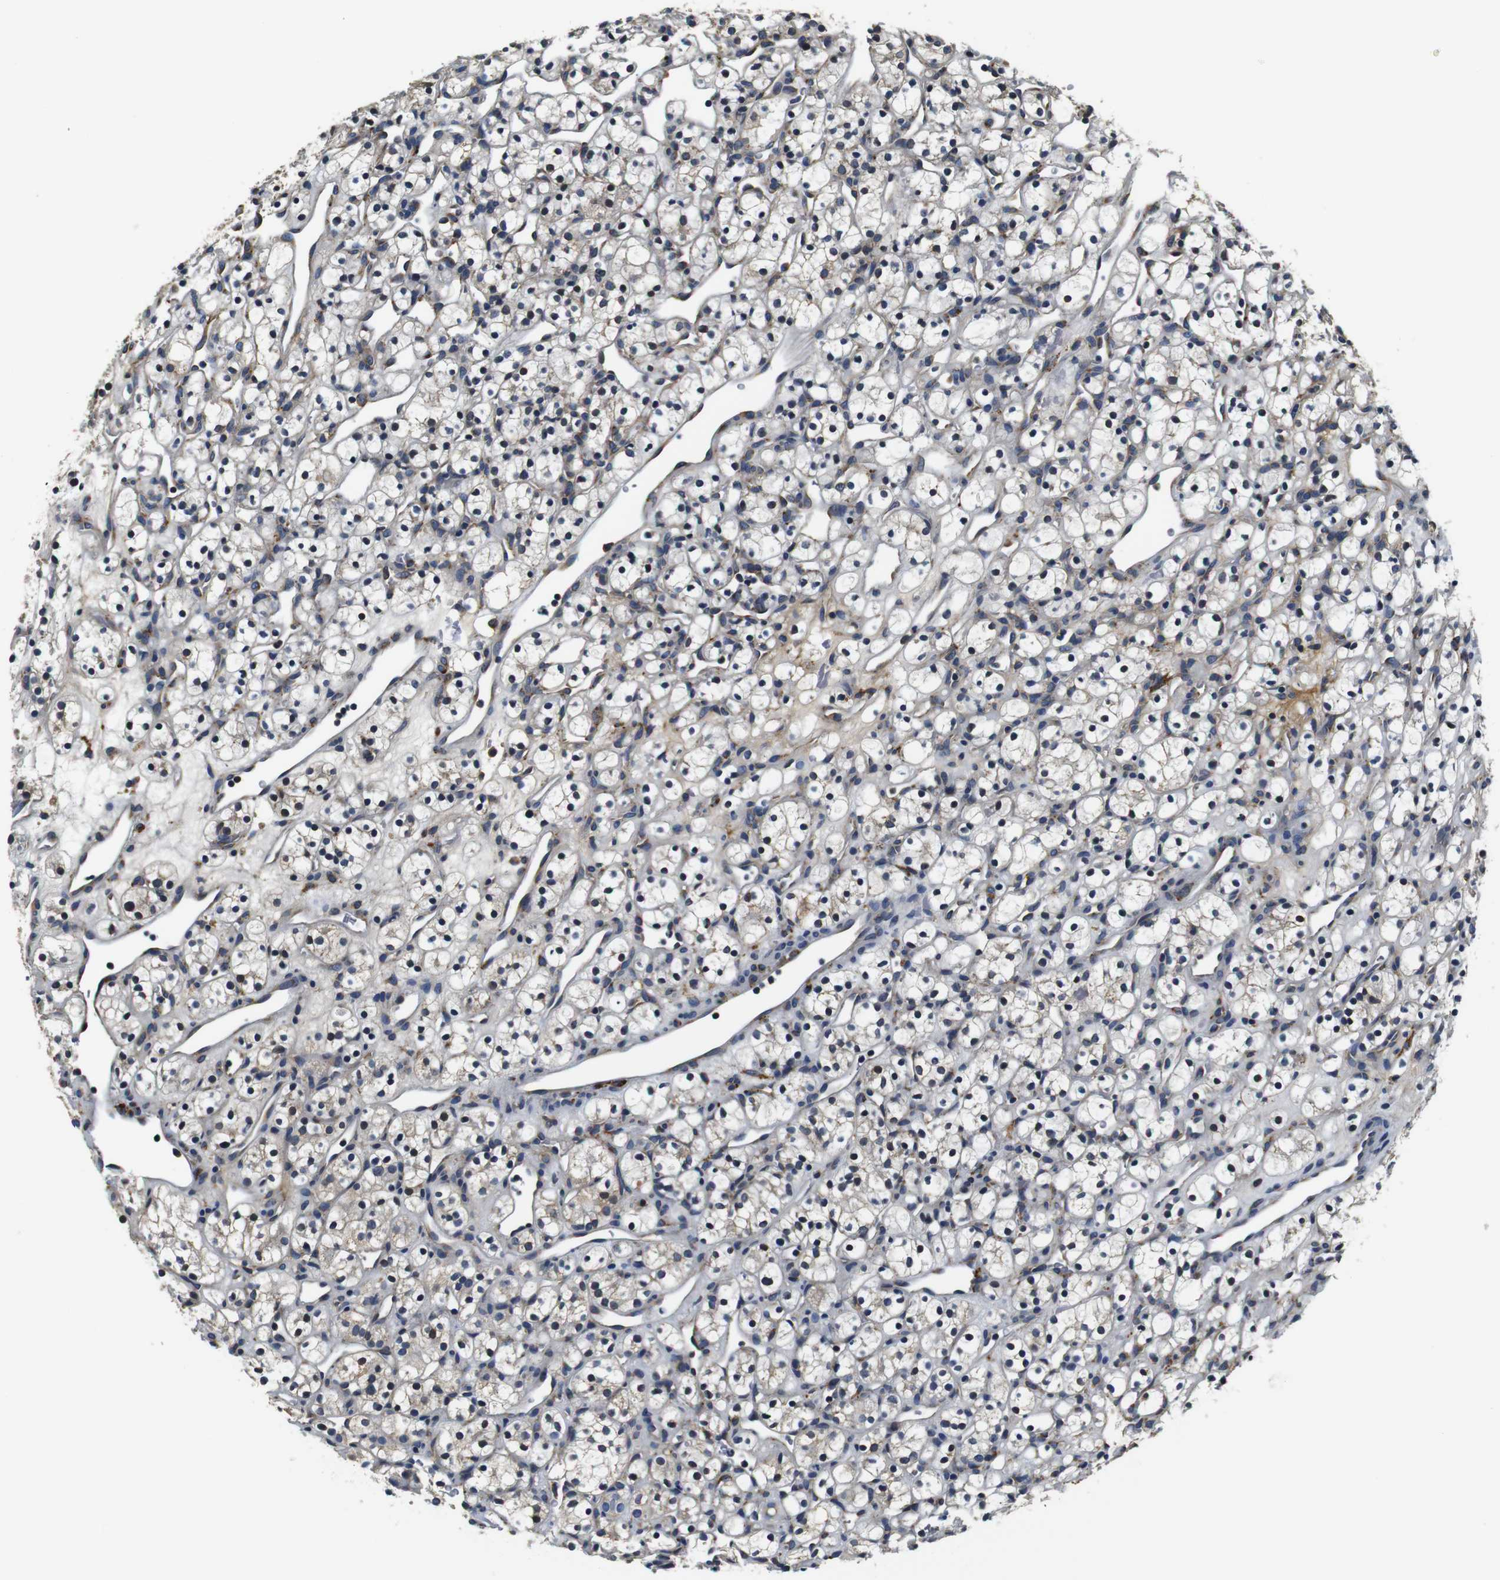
{"staining": {"intensity": "weak", "quantity": "<25%", "location": "cytoplasmic/membranous"}, "tissue": "renal cancer", "cell_type": "Tumor cells", "image_type": "cancer", "snomed": [{"axis": "morphology", "description": "Adenocarcinoma, NOS"}, {"axis": "topography", "description": "Kidney"}], "caption": "Renal cancer (adenocarcinoma) stained for a protein using immunohistochemistry demonstrates no expression tumor cells.", "gene": "COL1A1", "patient": {"sex": "female", "age": 60}}